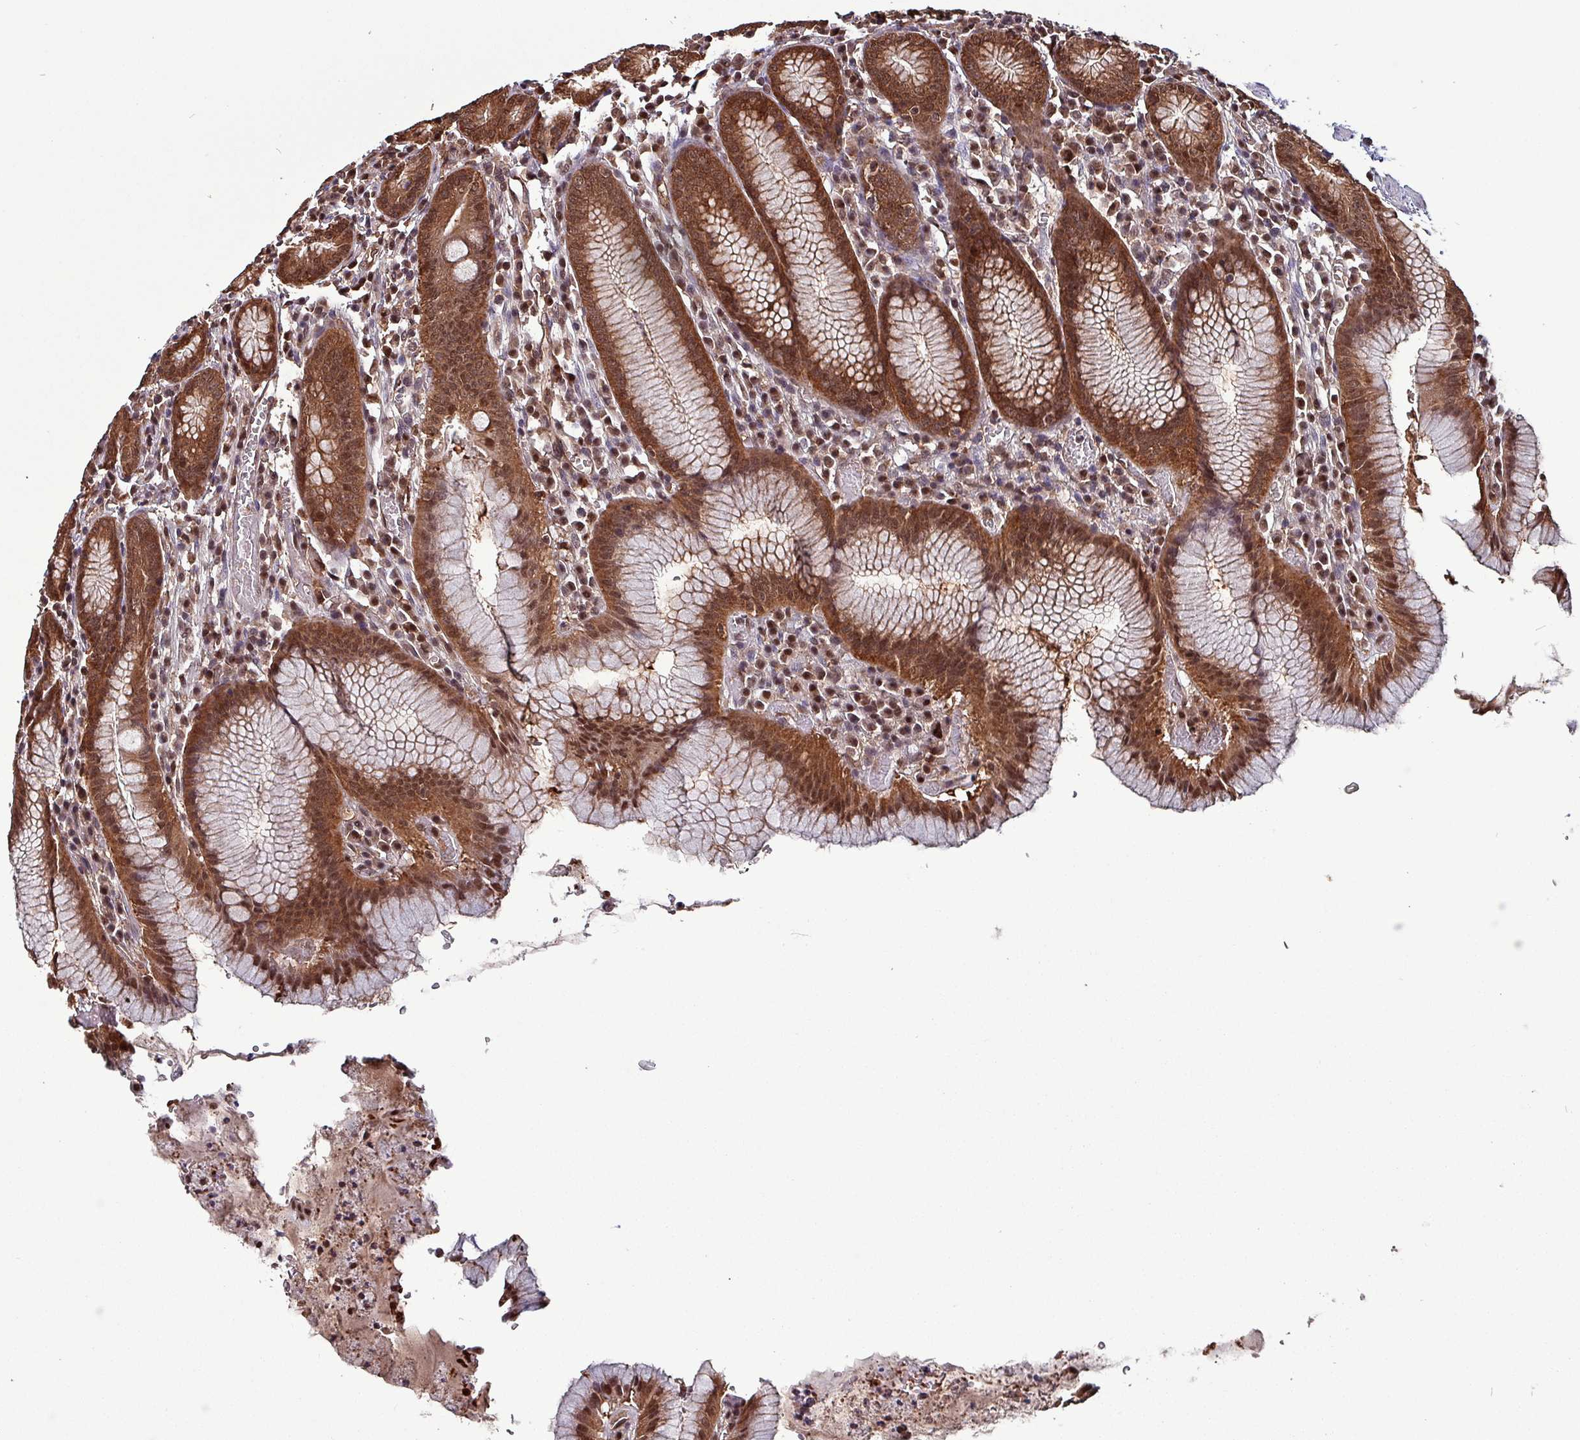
{"staining": {"intensity": "strong", "quantity": "25%-75%", "location": "cytoplasmic/membranous,nuclear"}, "tissue": "stomach", "cell_type": "Glandular cells", "image_type": "normal", "snomed": [{"axis": "morphology", "description": "Normal tissue, NOS"}, {"axis": "topography", "description": "Stomach"}], "caption": "Immunohistochemistry (IHC) photomicrograph of benign stomach: stomach stained using immunohistochemistry exhibits high levels of strong protein expression localized specifically in the cytoplasmic/membranous,nuclear of glandular cells, appearing as a cytoplasmic/membranous,nuclear brown color.", "gene": "PSMB8", "patient": {"sex": "male", "age": 55}}